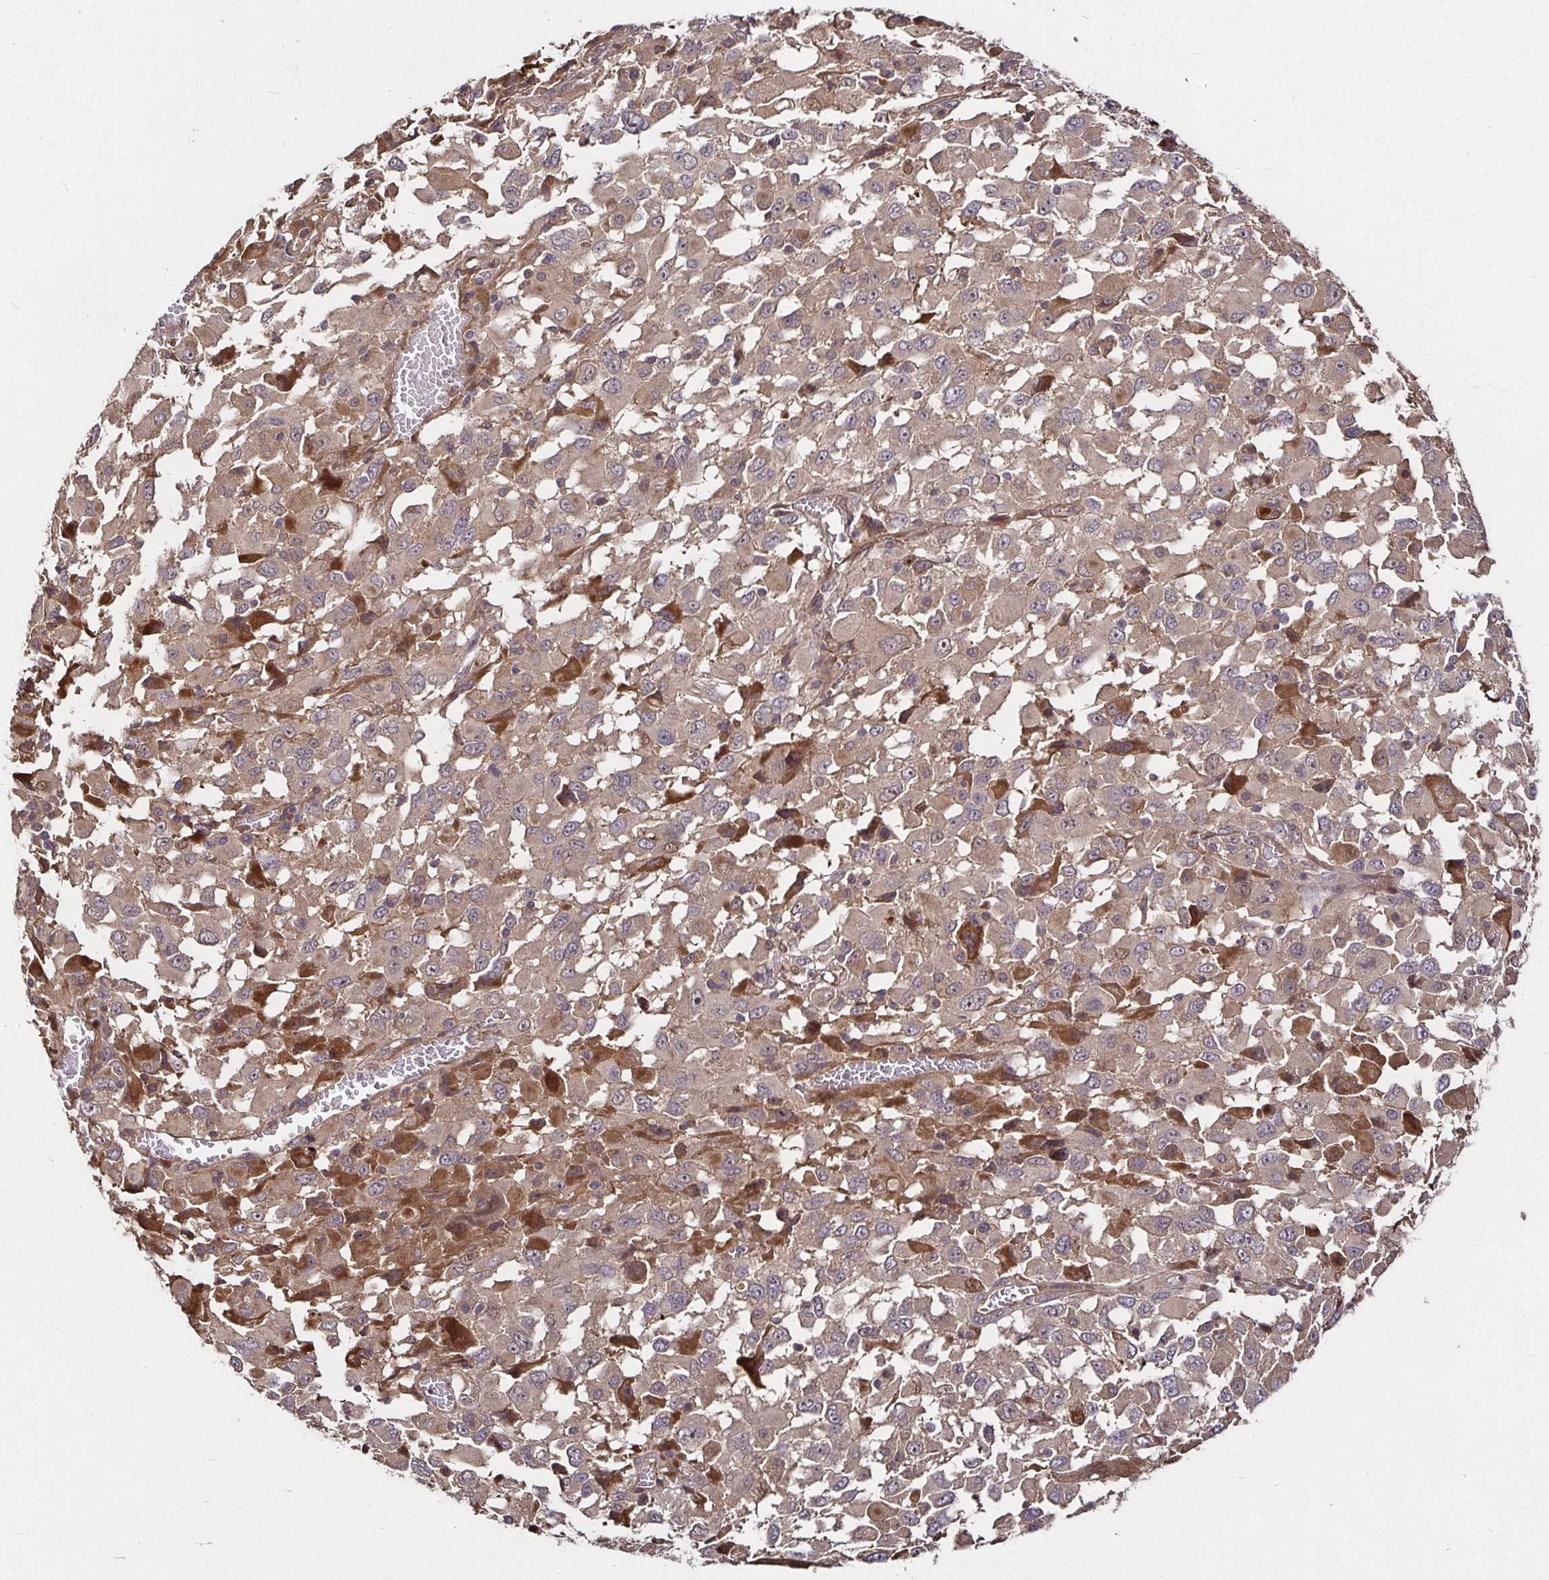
{"staining": {"intensity": "weak", "quantity": ">75%", "location": "cytoplasmic/membranous"}, "tissue": "melanoma", "cell_type": "Tumor cells", "image_type": "cancer", "snomed": [{"axis": "morphology", "description": "Malignant melanoma, Metastatic site"}, {"axis": "topography", "description": "Soft tissue"}], "caption": "Human malignant melanoma (metastatic site) stained with a brown dye exhibits weak cytoplasmic/membranous positive positivity in approximately >75% of tumor cells.", "gene": "SMYD3", "patient": {"sex": "male", "age": 50}}